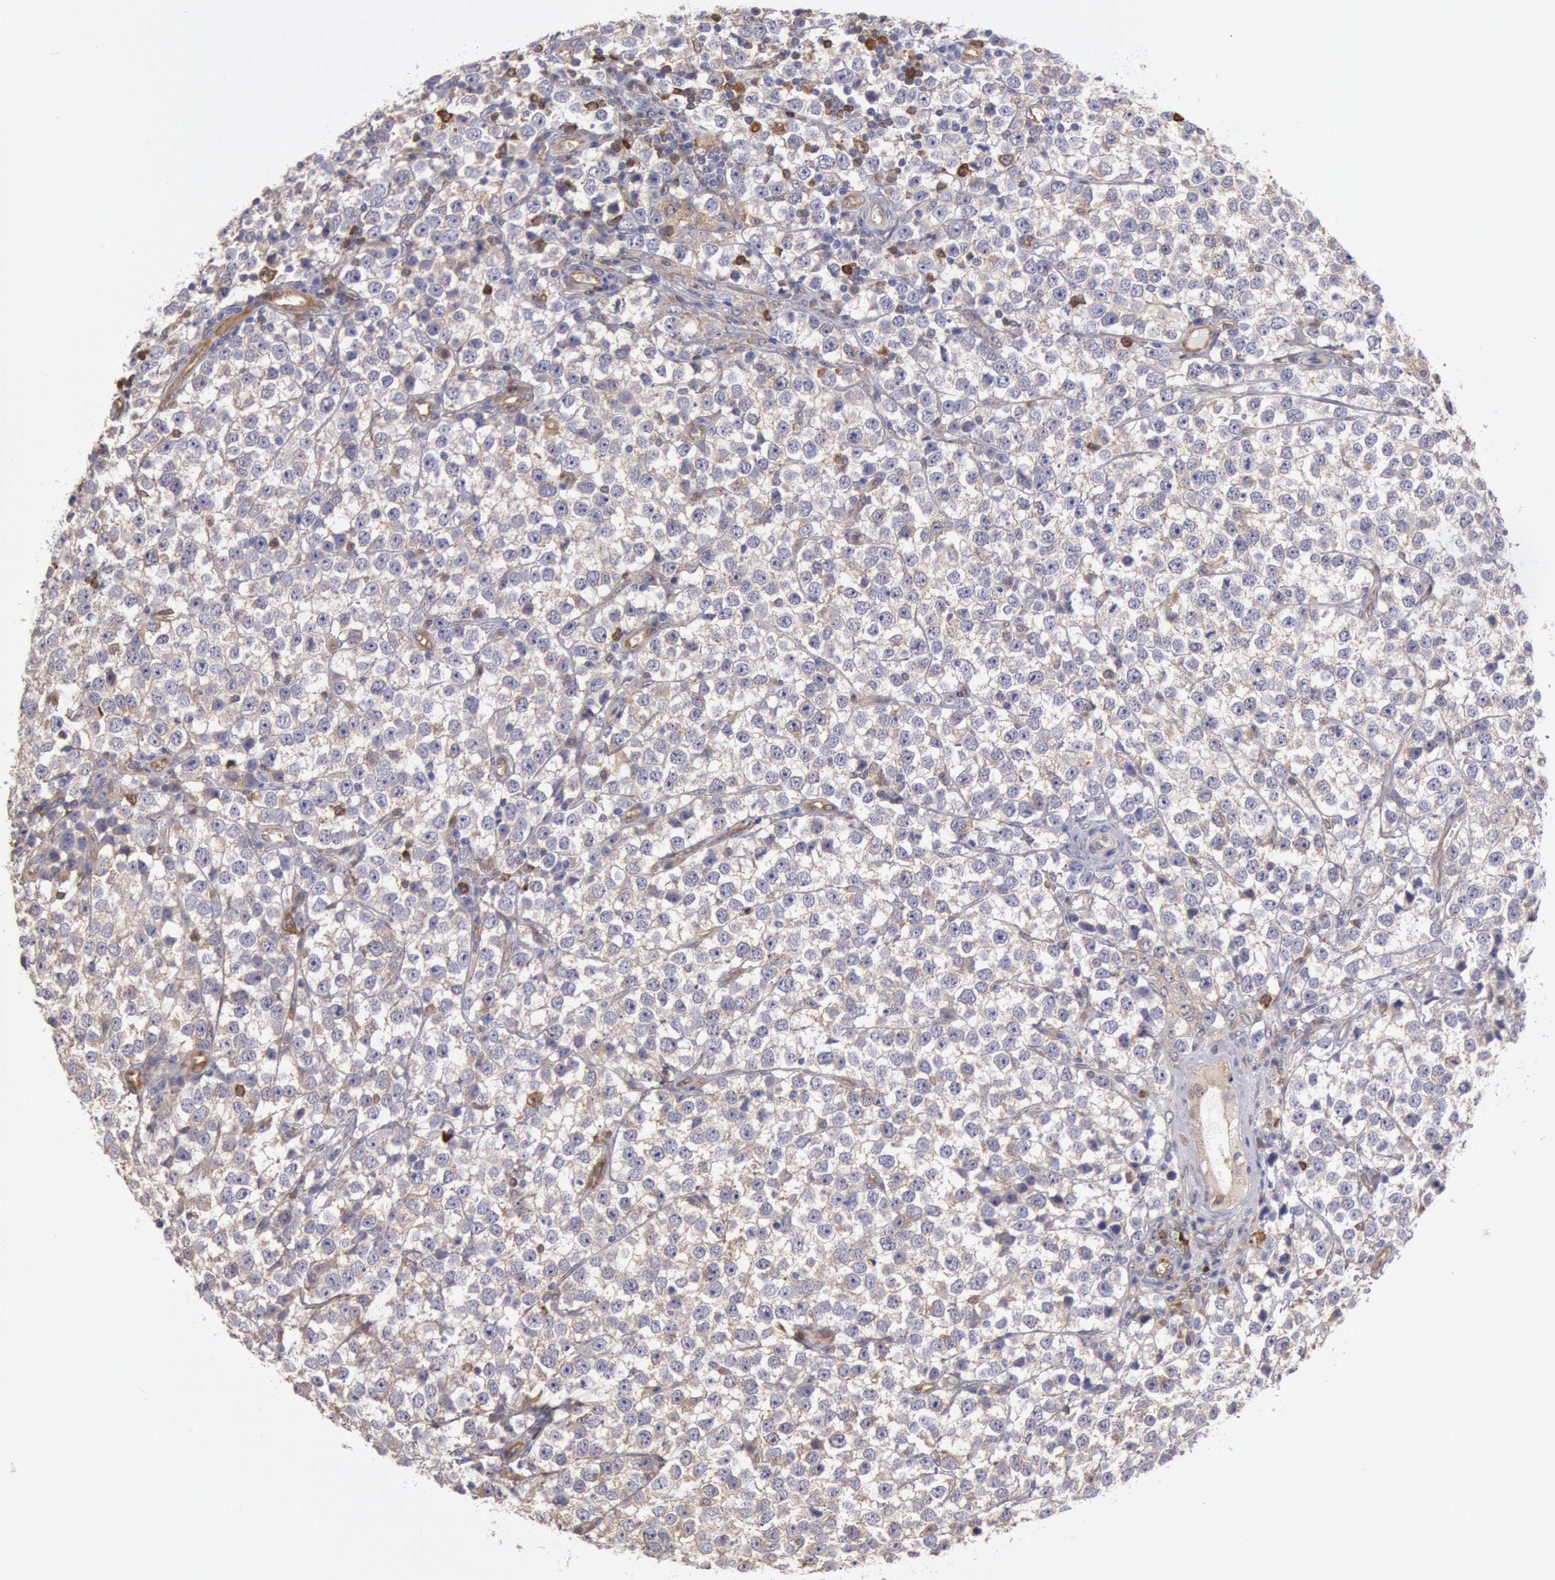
{"staining": {"intensity": "moderate", "quantity": "<25%", "location": "cytoplasmic/membranous"}, "tissue": "testis cancer", "cell_type": "Tumor cells", "image_type": "cancer", "snomed": [{"axis": "morphology", "description": "Seminoma, NOS"}, {"axis": "topography", "description": "Testis"}], "caption": "This image shows IHC staining of human testis cancer, with low moderate cytoplasmic/membranous positivity in approximately <25% of tumor cells.", "gene": "CCDC50", "patient": {"sex": "male", "age": 25}}